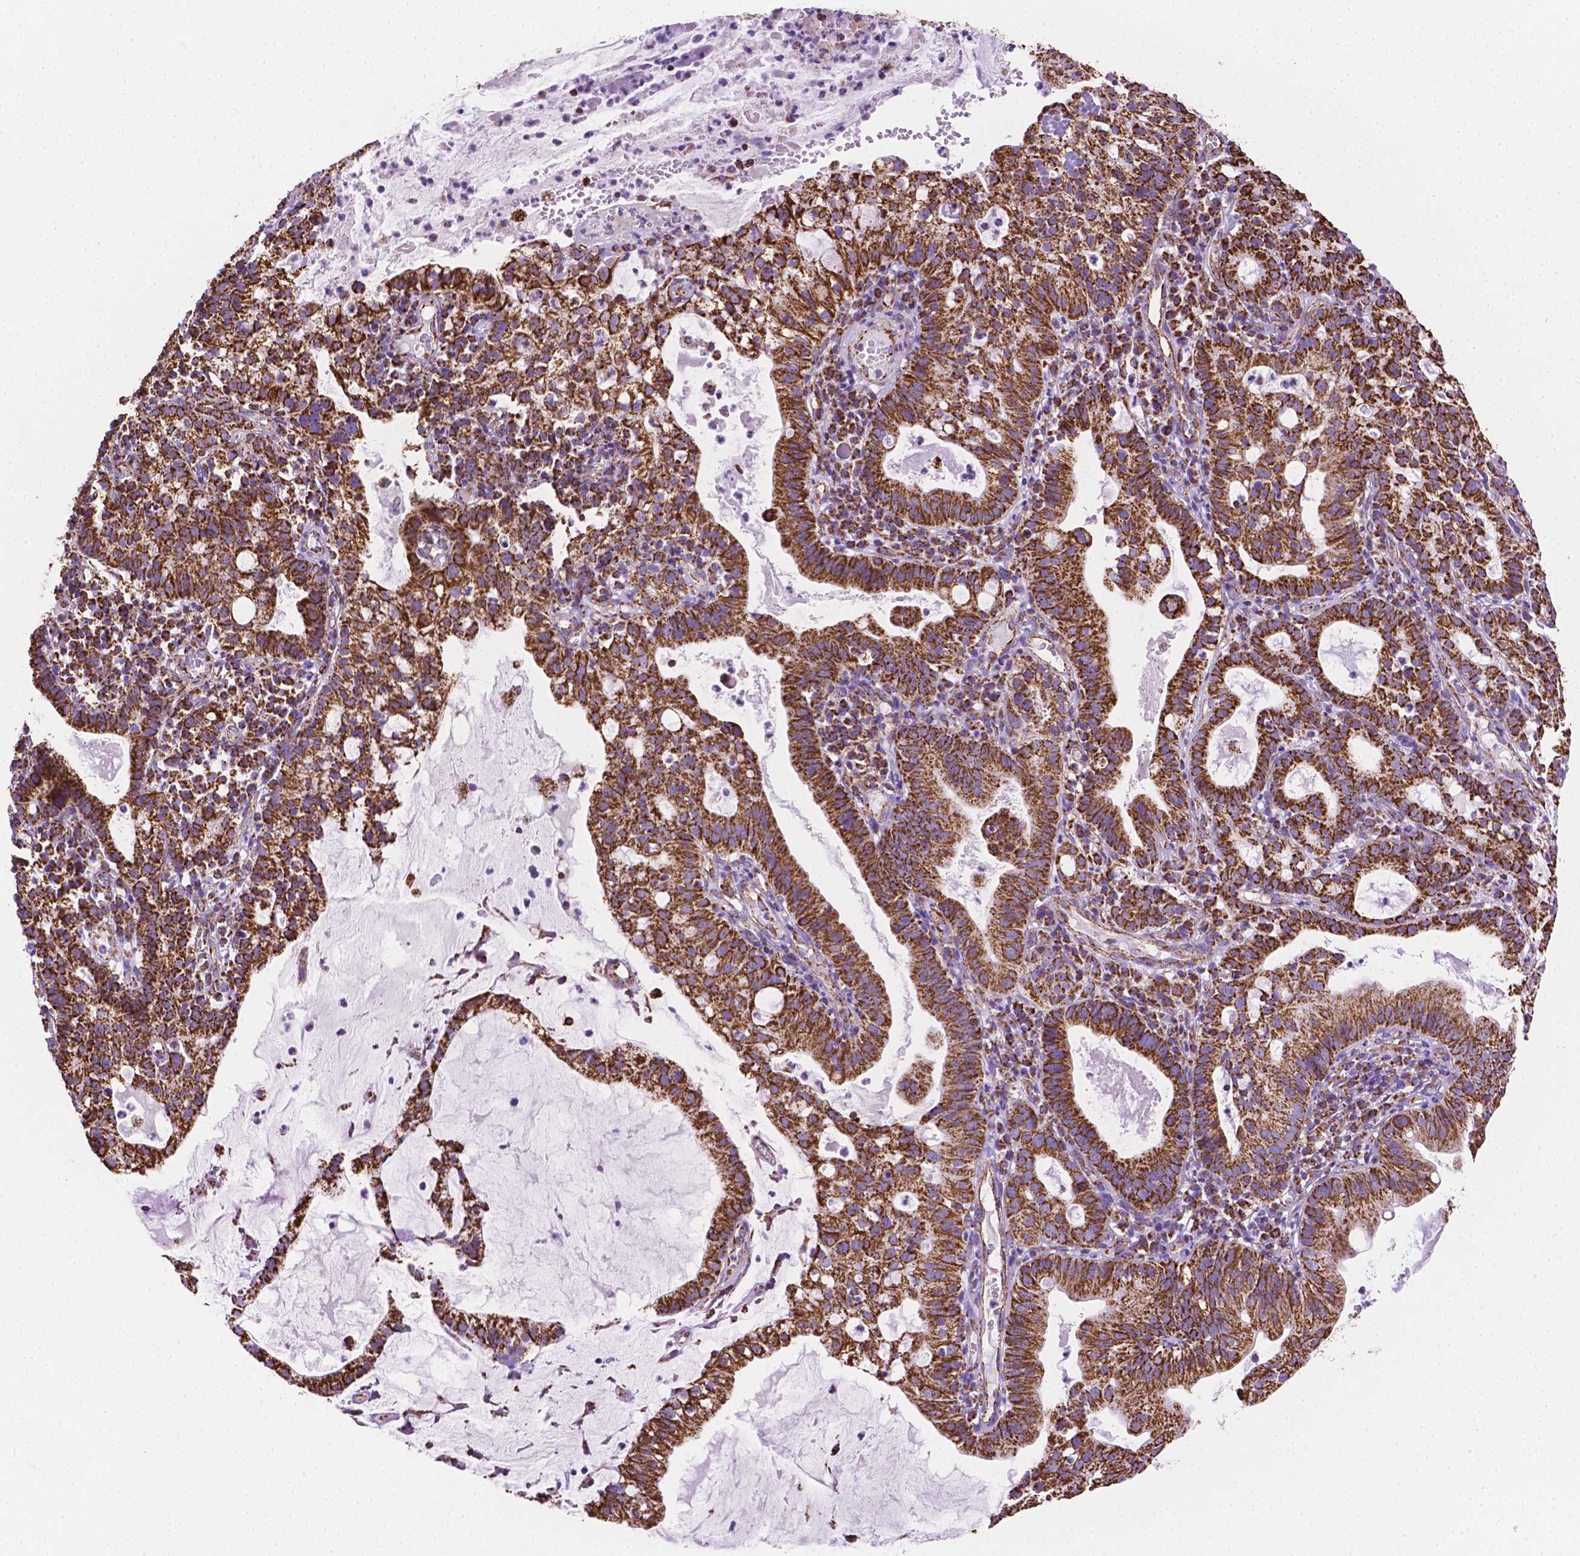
{"staining": {"intensity": "strong", "quantity": ">75%", "location": "cytoplasmic/membranous"}, "tissue": "cervical cancer", "cell_type": "Tumor cells", "image_type": "cancer", "snomed": [{"axis": "morphology", "description": "Adenocarcinoma, NOS"}, {"axis": "topography", "description": "Cervix"}], "caption": "Human cervical adenocarcinoma stained for a protein (brown) displays strong cytoplasmic/membranous positive staining in about >75% of tumor cells.", "gene": "RMDN3", "patient": {"sex": "female", "age": 41}}